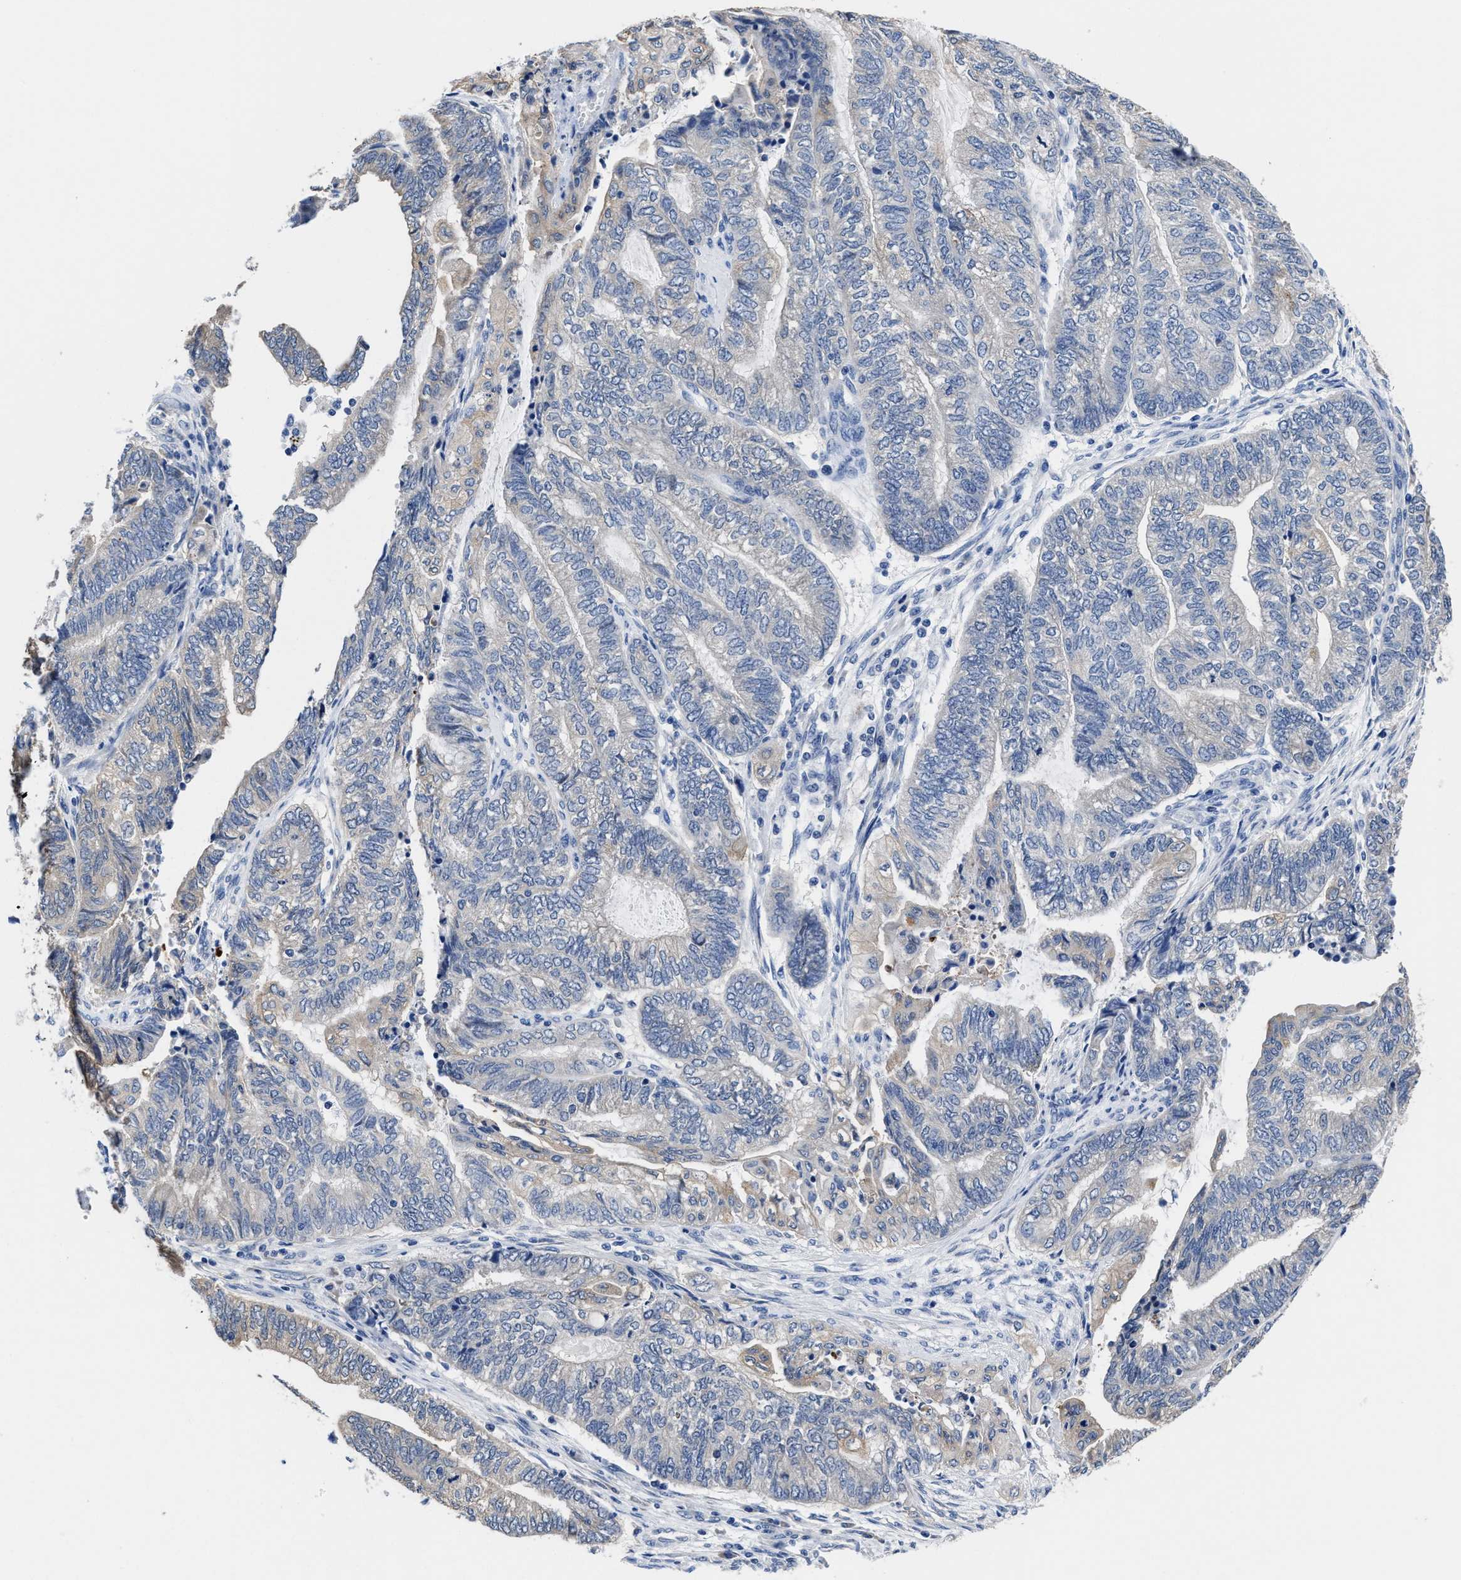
{"staining": {"intensity": "negative", "quantity": "none", "location": "none"}, "tissue": "endometrial cancer", "cell_type": "Tumor cells", "image_type": "cancer", "snomed": [{"axis": "morphology", "description": "Adenocarcinoma, NOS"}, {"axis": "topography", "description": "Uterus"}, {"axis": "topography", "description": "Endometrium"}], "caption": "Immunohistochemistry histopathology image of endometrial adenocarcinoma stained for a protein (brown), which reveals no expression in tumor cells.", "gene": "HOOK1", "patient": {"sex": "female", "age": 70}}